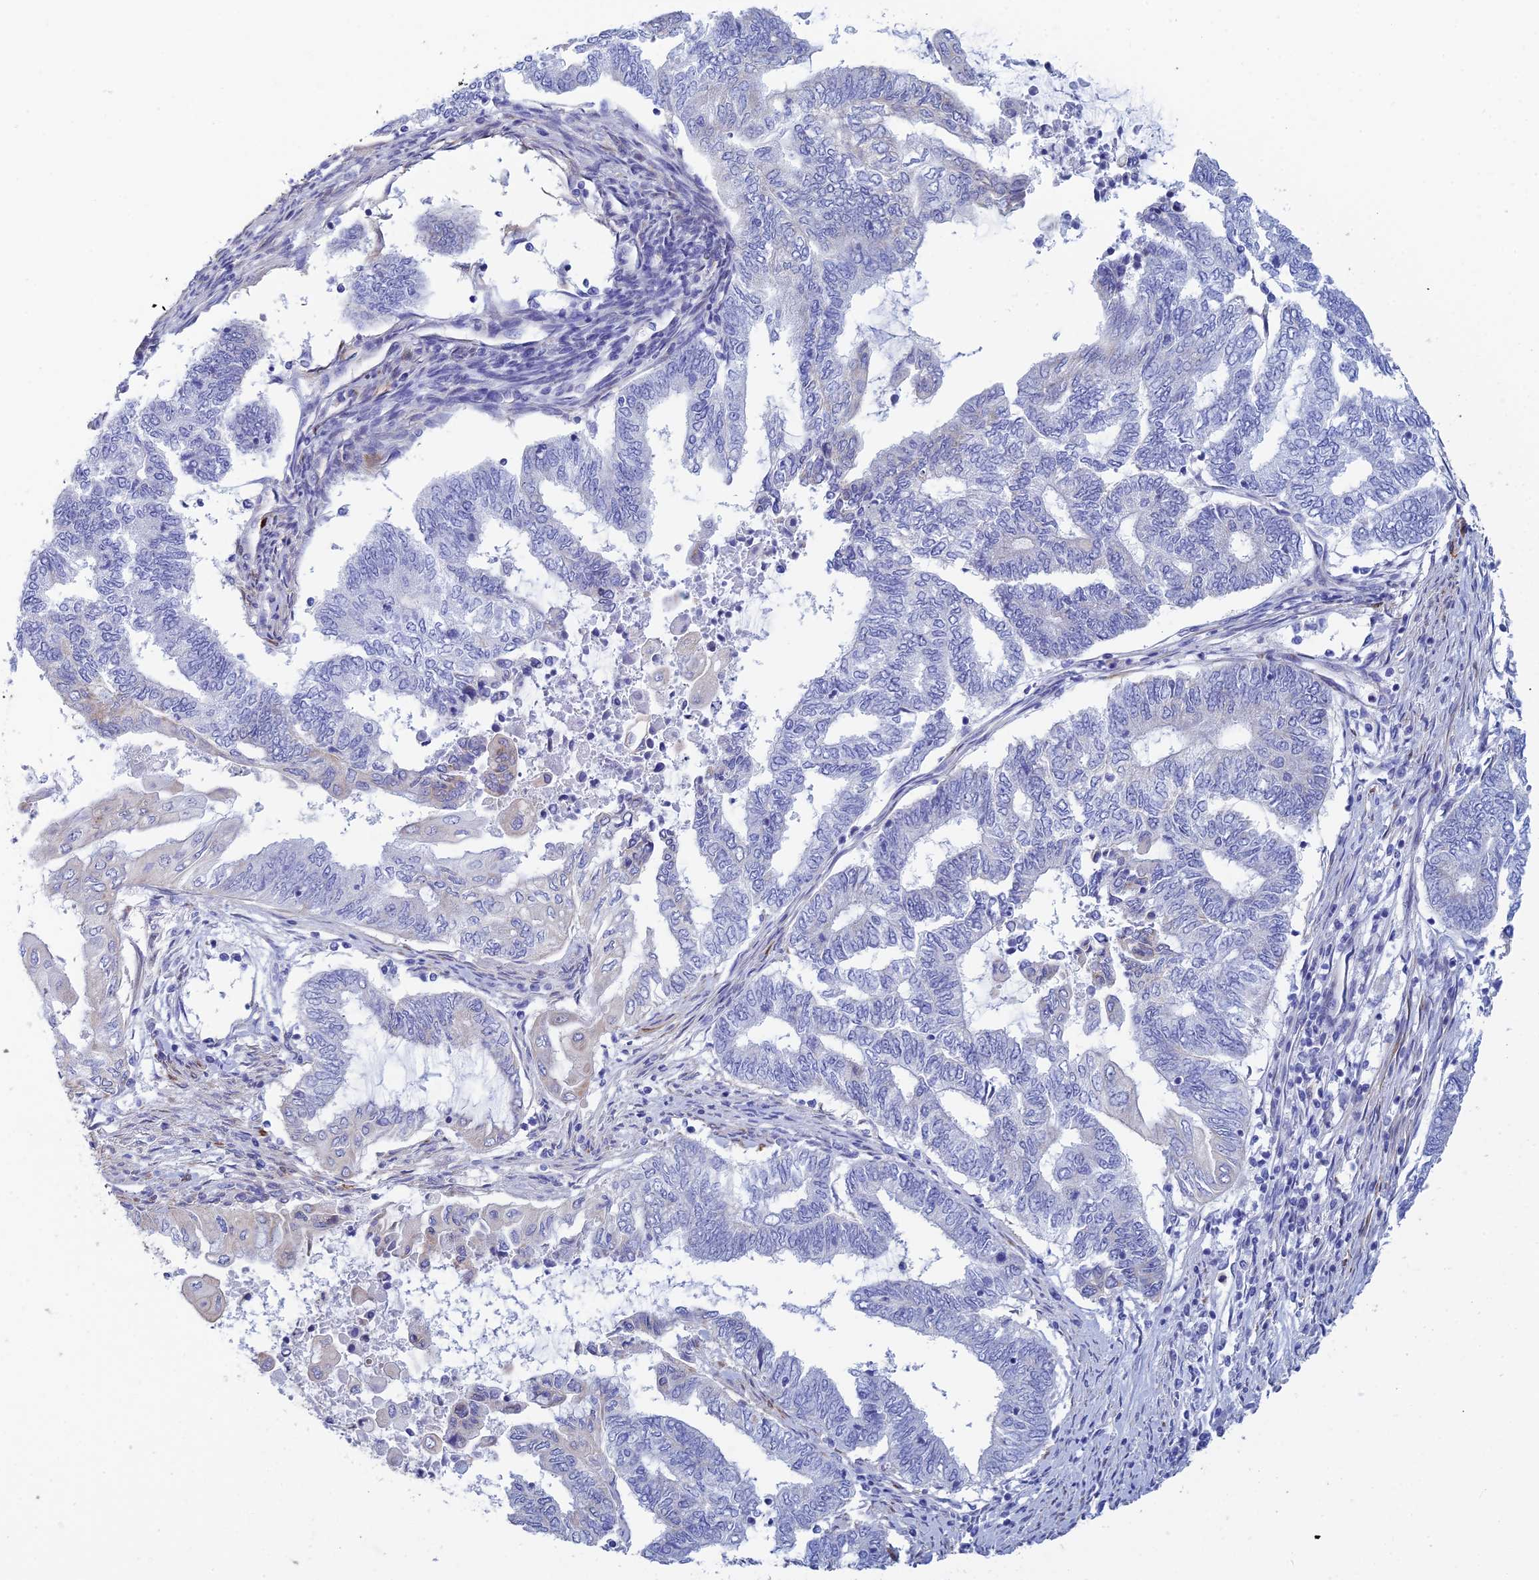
{"staining": {"intensity": "negative", "quantity": "none", "location": "none"}, "tissue": "endometrial cancer", "cell_type": "Tumor cells", "image_type": "cancer", "snomed": [{"axis": "morphology", "description": "Adenocarcinoma, NOS"}, {"axis": "topography", "description": "Uterus"}, {"axis": "topography", "description": "Endometrium"}], "caption": "DAB (3,3'-diaminobenzidine) immunohistochemical staining of endometrial cancer (adenocarcinoma) demonstrates no significant positivity in tumor cells.", "gene": "PCDHA8", "patient": {"sex": "female", "age": 70}}